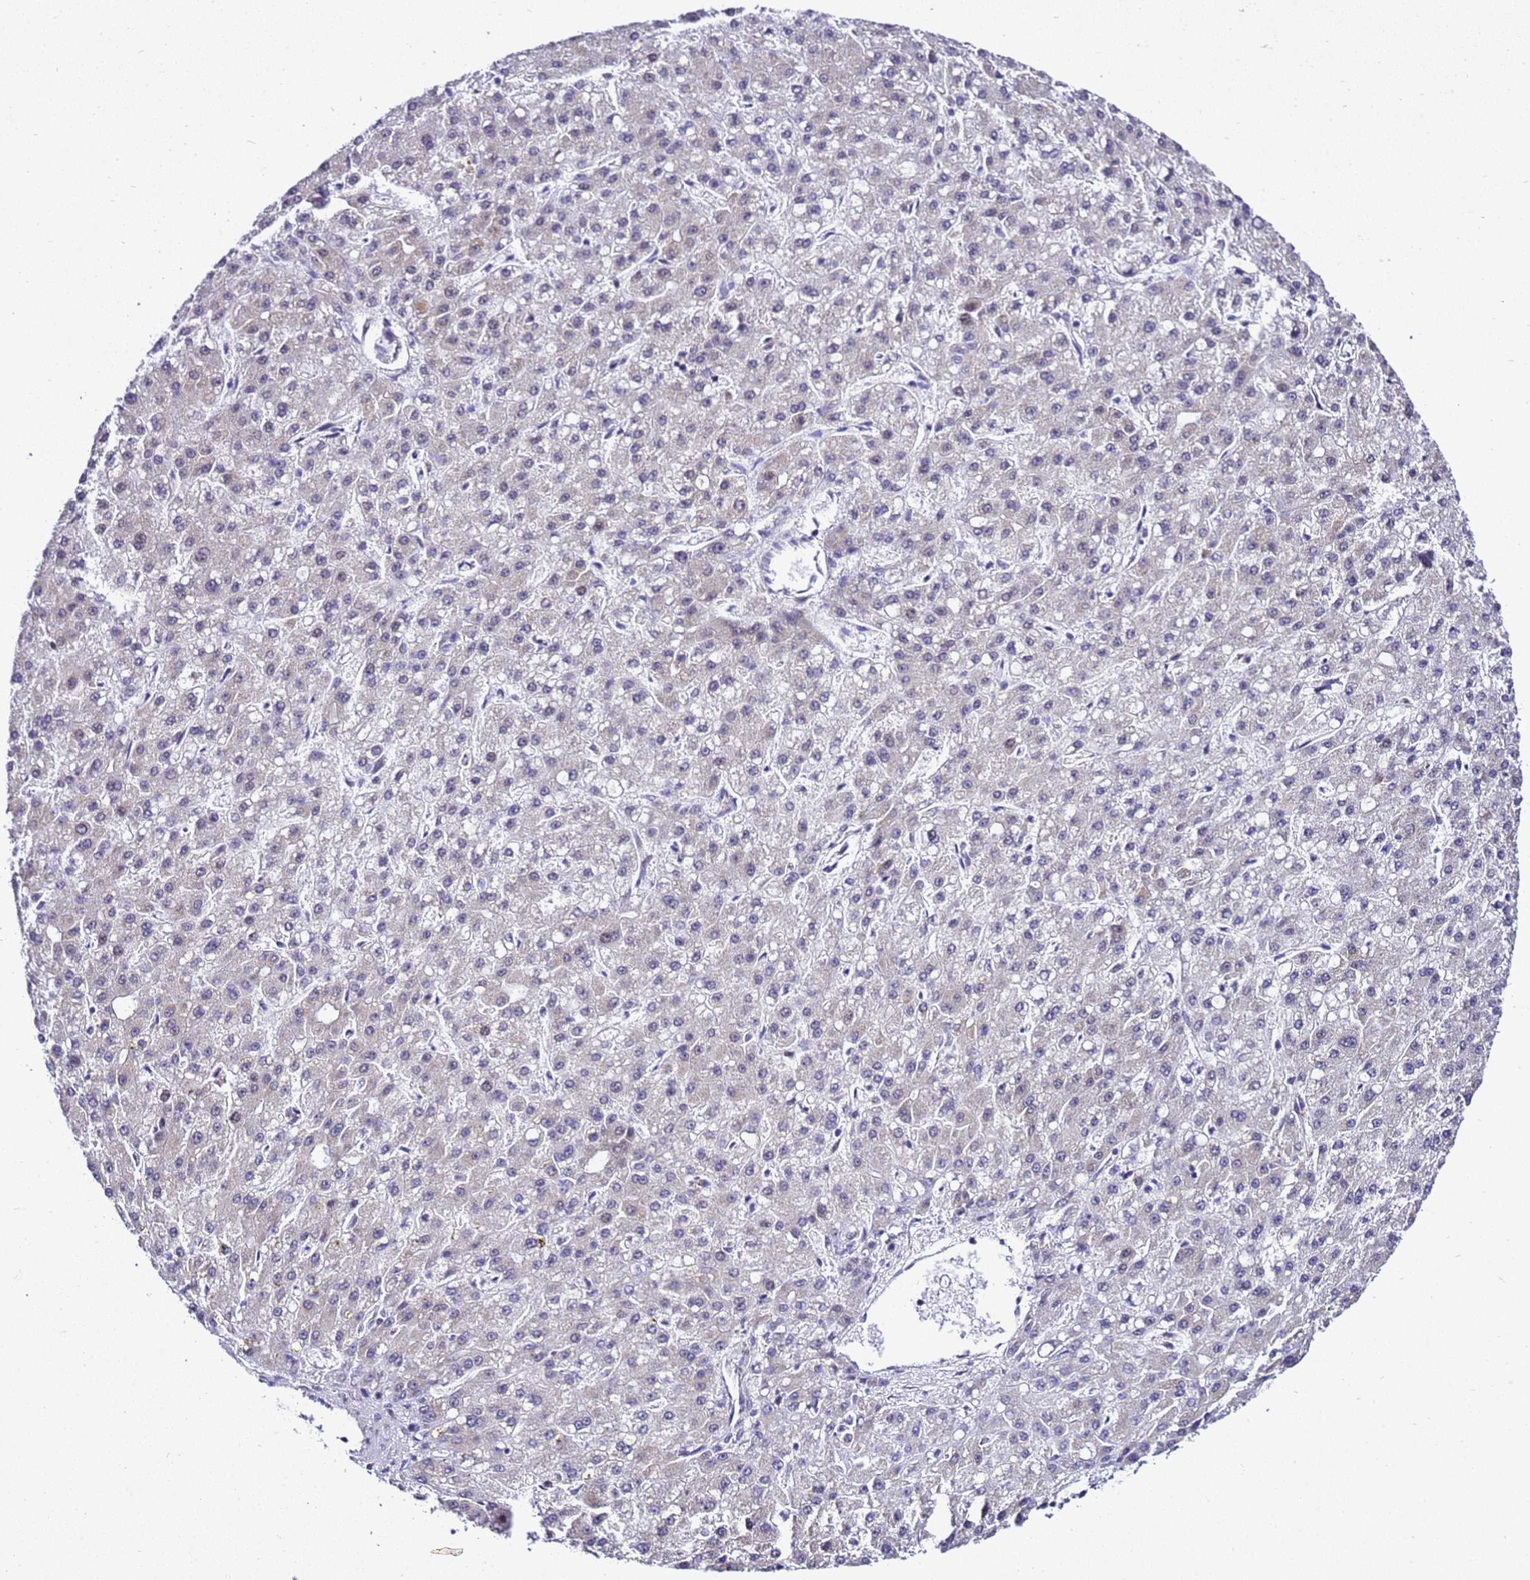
{"staining": {"intensity": "negative", "quantity": "none", "location": "none"}, "tissue": "liver cancer", "cell_type": "Tumor cells", "image_type": "cancer", "snomed": [{"axis": "morphology", "description": "Carcinoma, Hepatocellular, NOS"}, {"axis": "topography", "description": "Liver"}], "caption": "Liver hepatocellular carcinoma was stained to show a protein in brown. There is no significant staining in tumor cells. Brightfield microscopy of IHC stained with DAB (brown) and hematoxylin (blue), captured at high magnification.", "gene": "SMN1", "patient": {"sex": "male", "age": 67}}